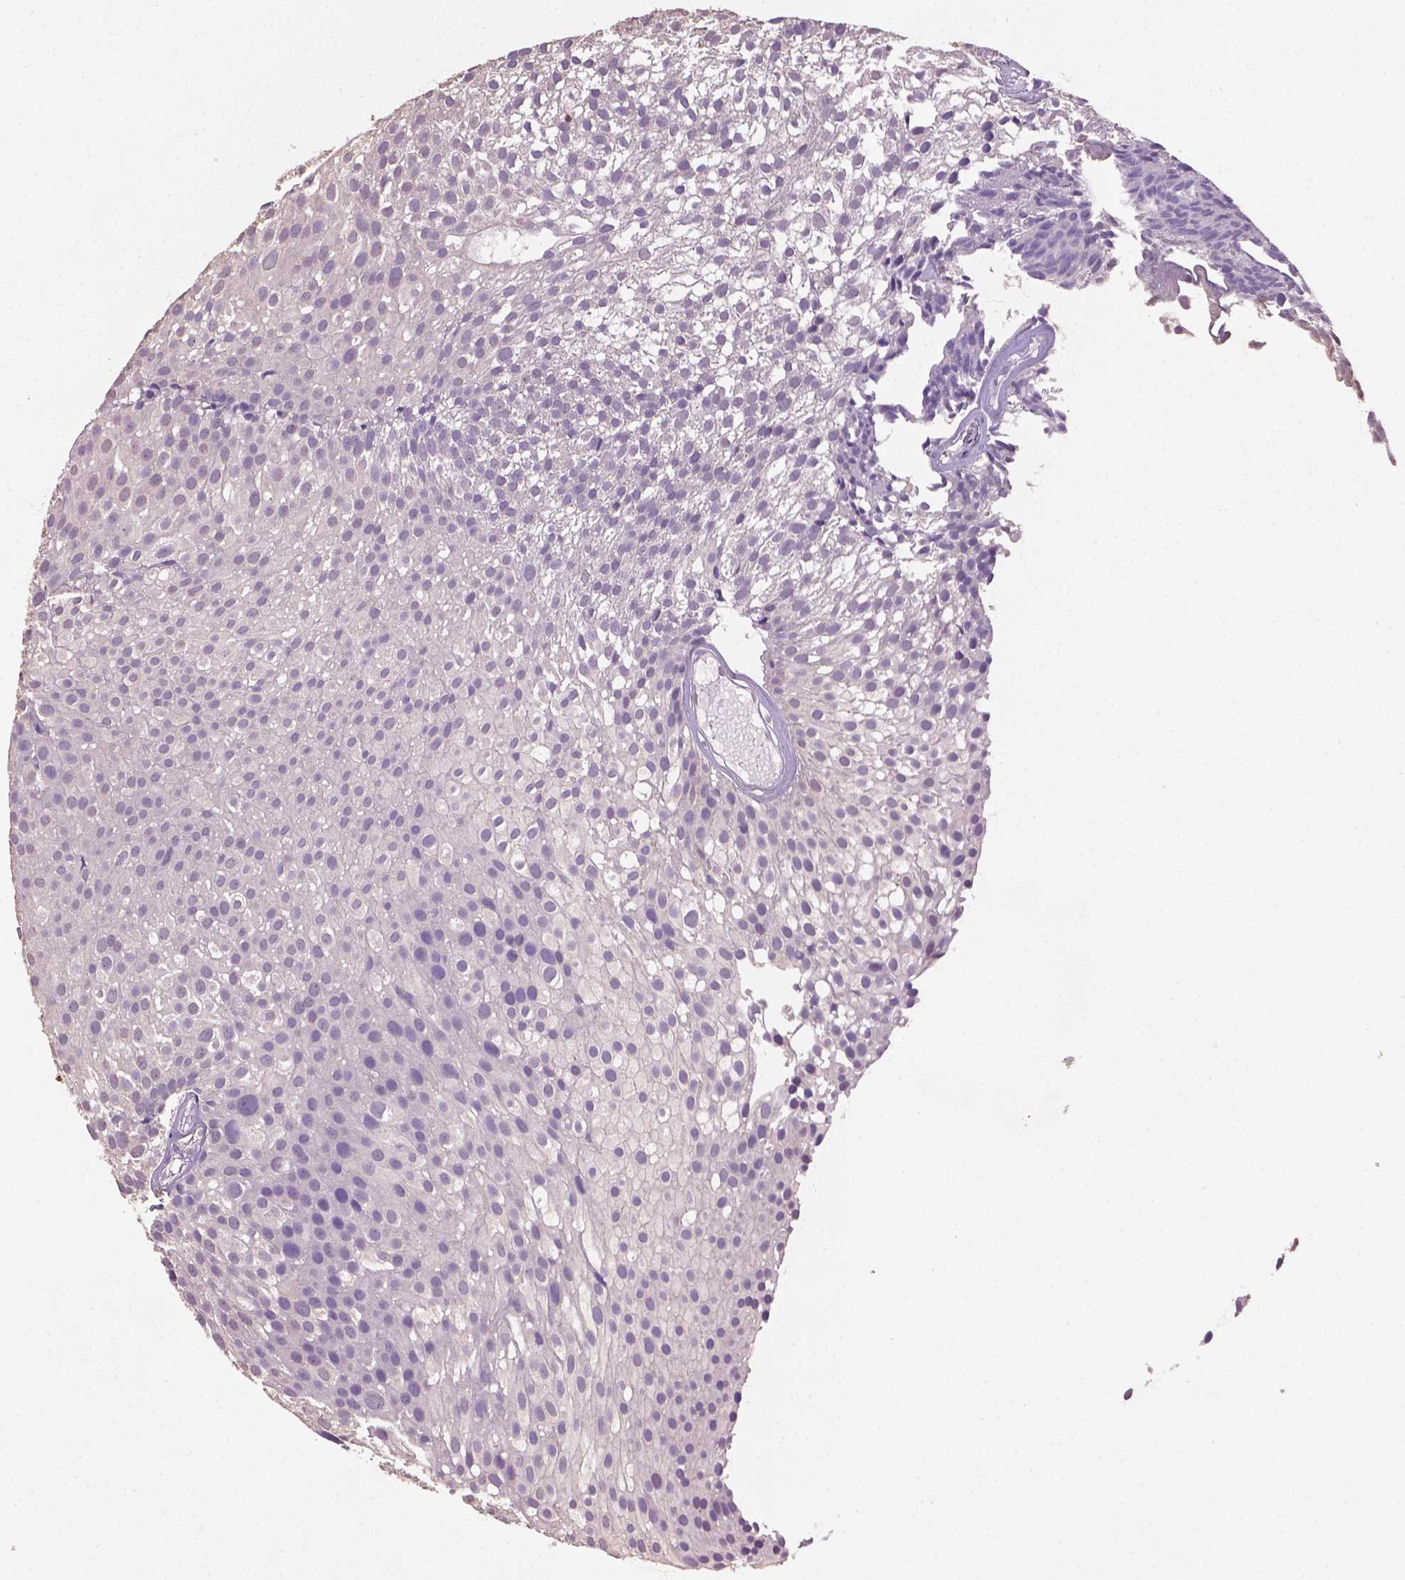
{"staining": {"intensity": "negative", "quantity": "none", "location": "none"}, "tissue": "urothelial cancer", "cell_type": "Tumor cells", "image_type": "cancer", "snomed": [{"axis": "morphology", "description": "Urothelial carcinoma, Low grade"}, {"axis": "topography", "description": "Urinary bladder"}], "caption": "Urothelial carcinoma (low-grade) was stained to show a protein in brown. There is no significant expression in tumor cells.", "gene": "SOX17", "patient": {"sex": "male", "age": 63}}